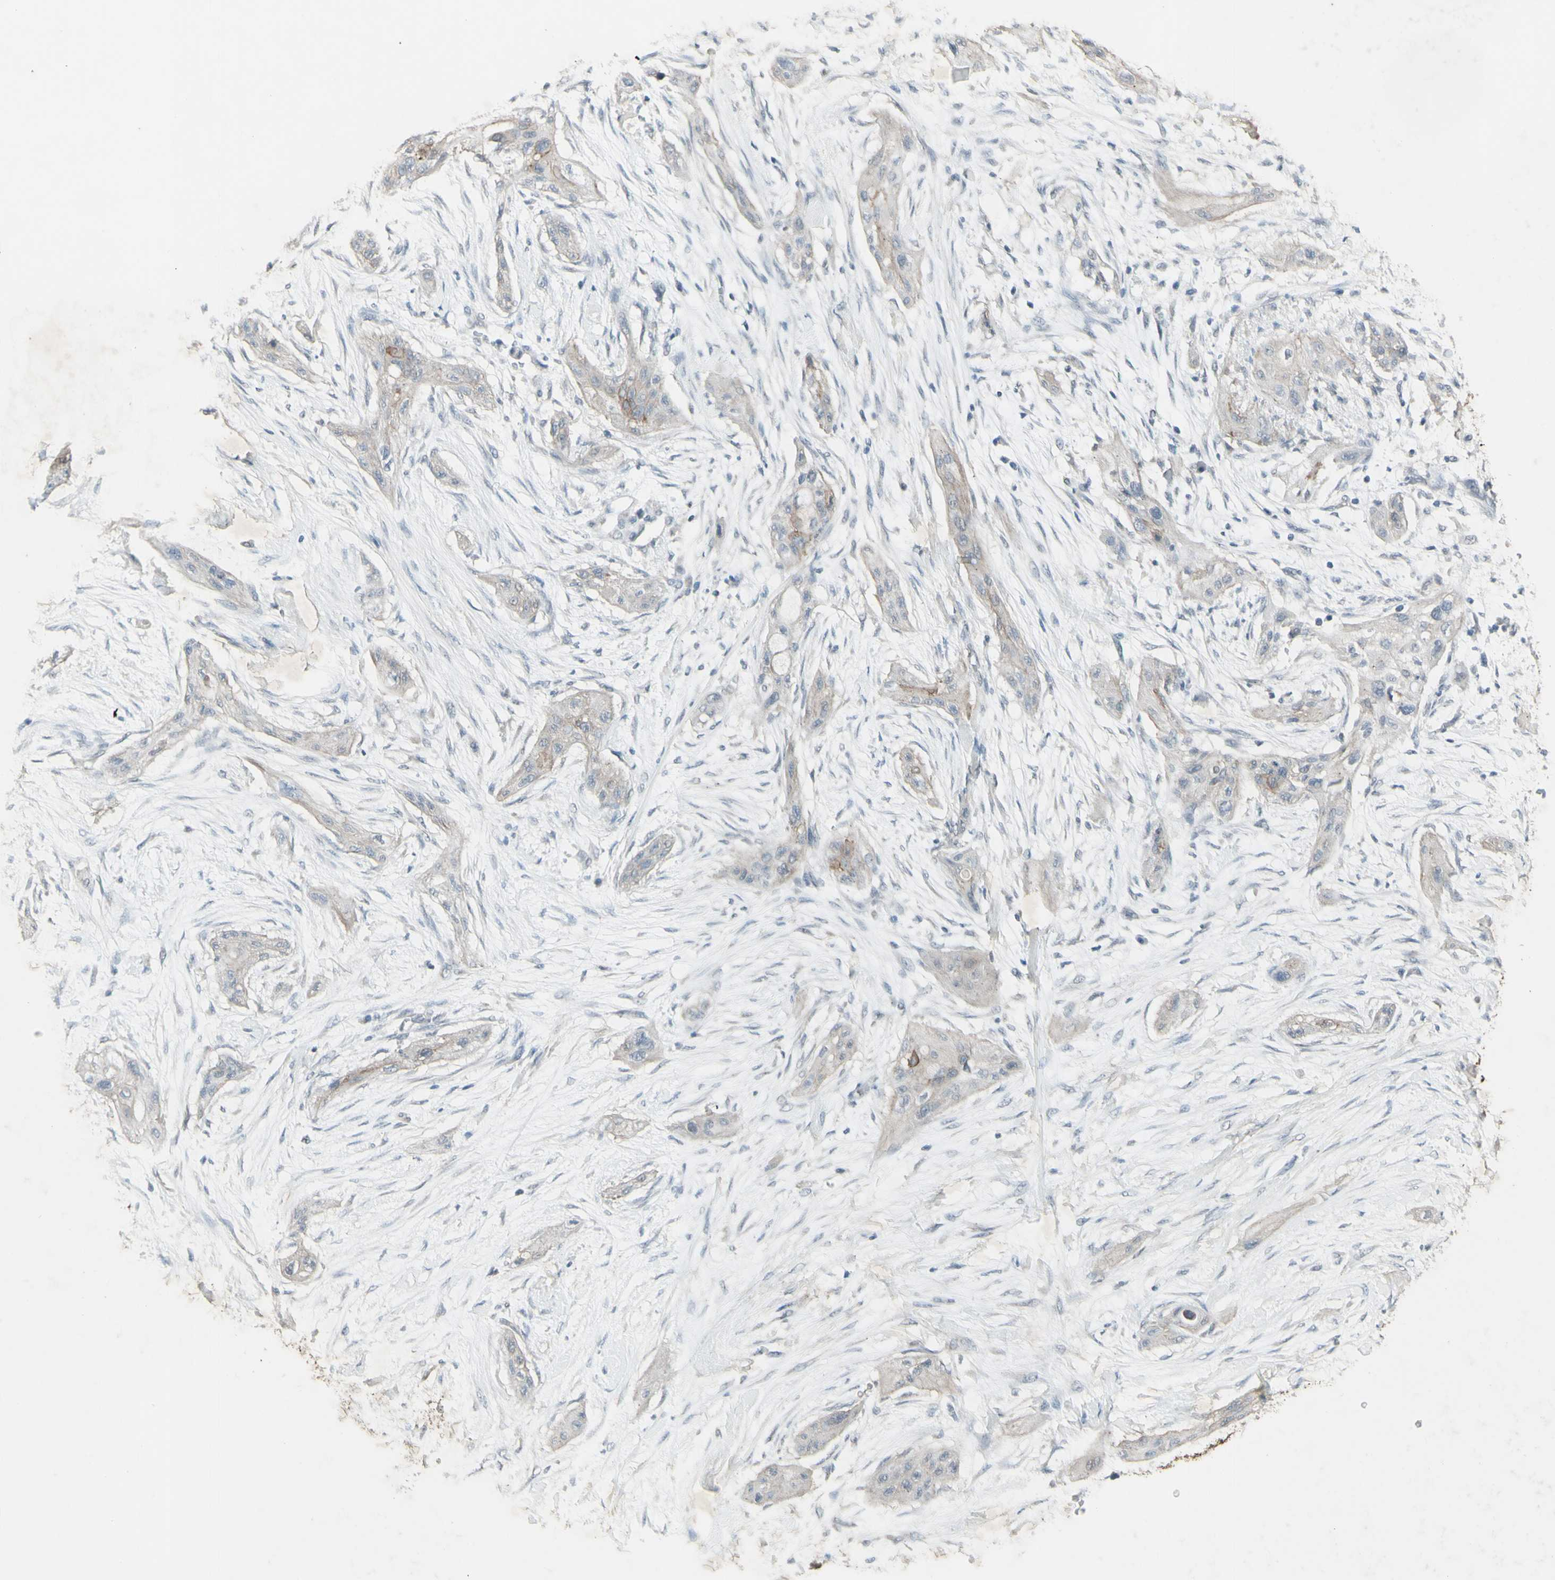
{"staining": {"intensity": "negative", "quantity": "none", "location": "none"}, "tissue": "lung cancer", "cell_type": "Tumor cells", "image_type": "cancer", "snomed": [{"axis": "morphology", "description": "Squamous cell carcinoma, NOS"}, {"axis": "topography", "description": "Lung"}], "caption": "Histopathology image shows no significant protein expression in tumor cells of squamous cell carcinoma (lung).", "gene": "FXYD3", "patient": {"sex": "female", "age": 47}}